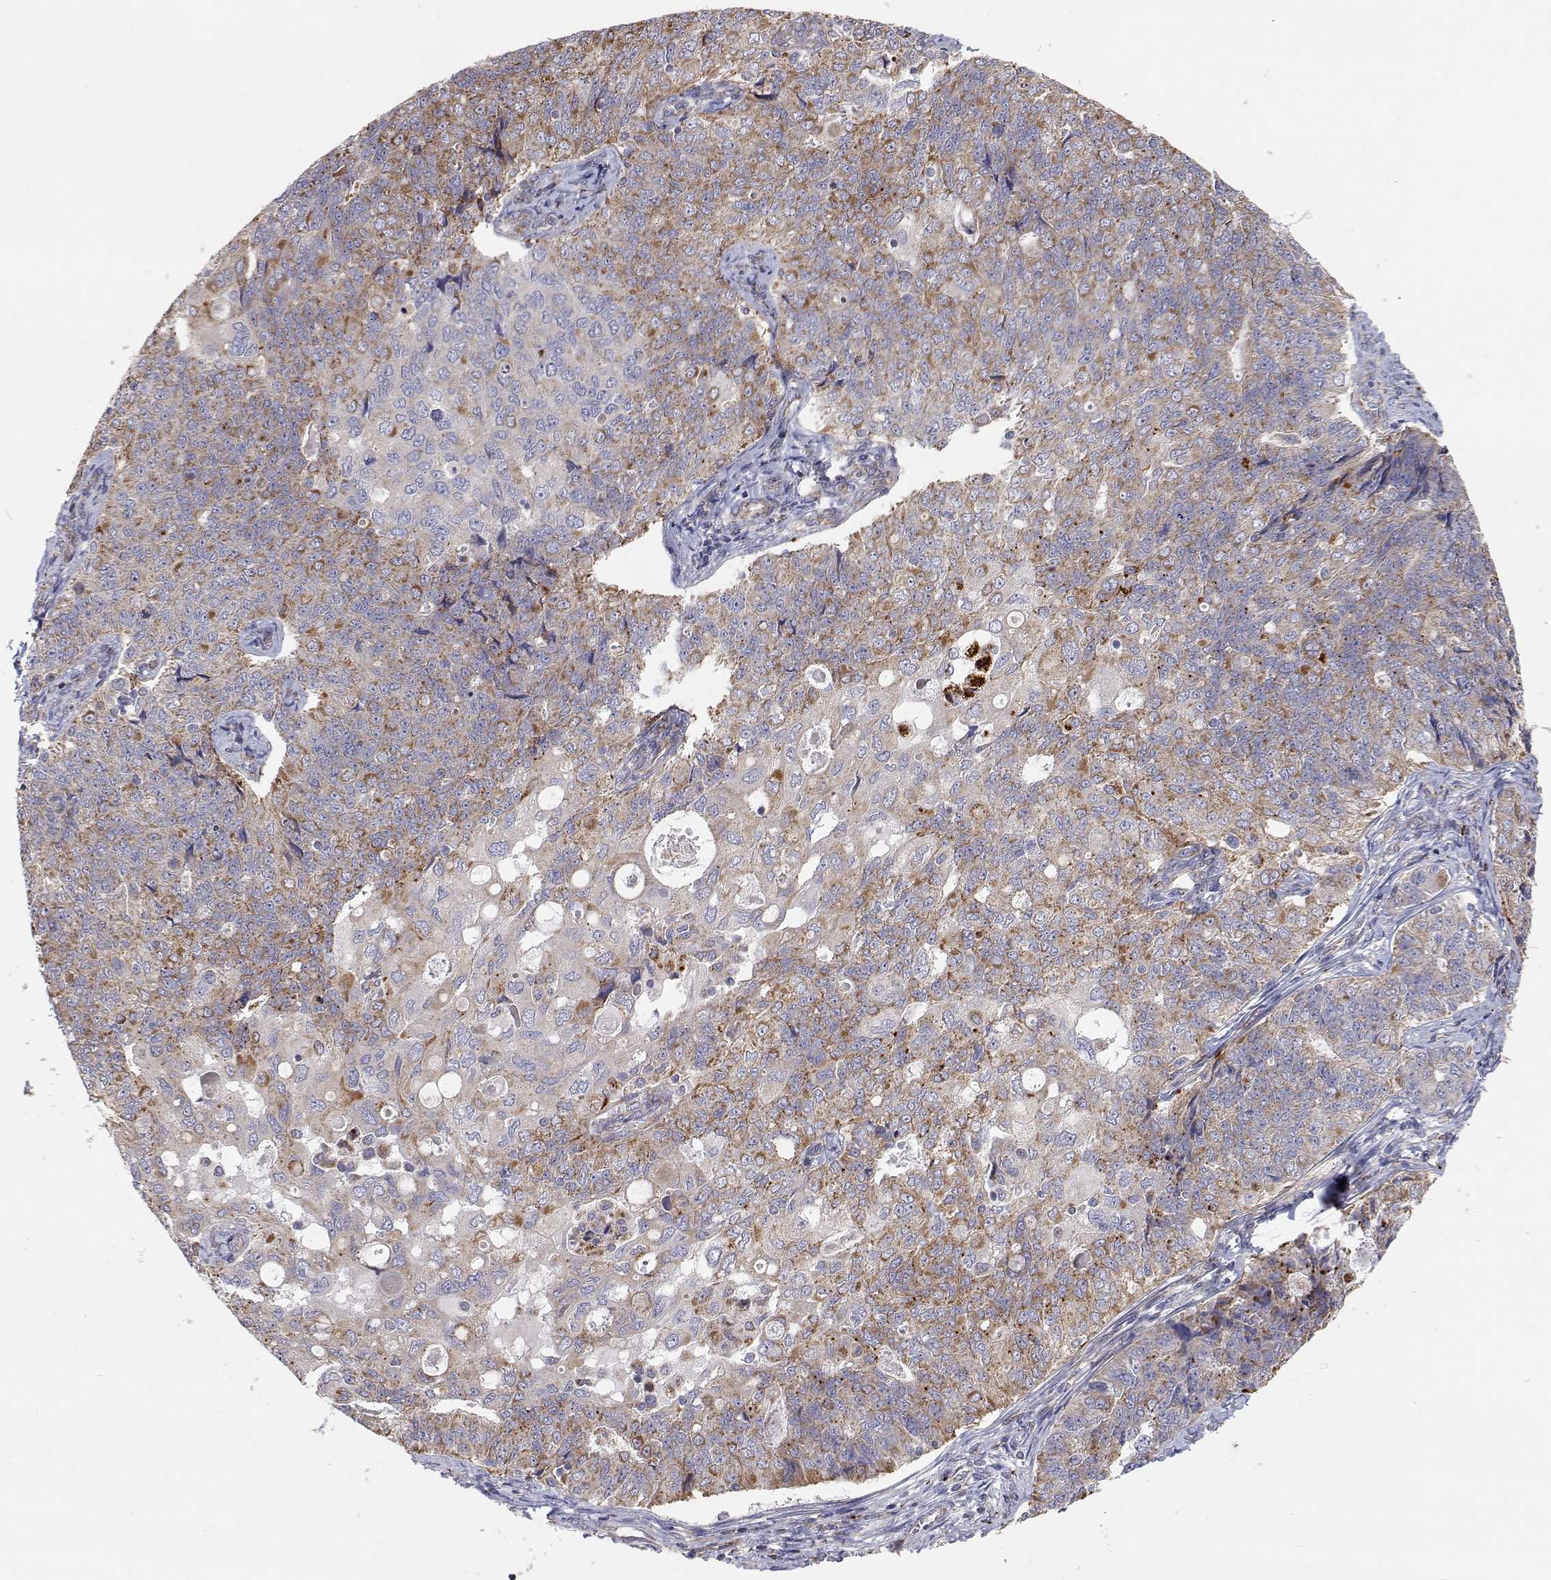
{"staining": {"intensity": "moderate", "quantity": "25%-75%", "location": "cytoplasmic/membranous"}, "tissue": "endometrial cancer", "cell_type": "Tumor cells", "image_type": "cancer", "snomed": [{"axis": "morphology", "description": "Adenocarcinoma, NOS"}, {"axis": "topography", "description": "Endometrium"}], "caption": "Tumor cells display medium levels of moderate cytoplasmic/membranous staining in approximately 25%-75% of cells in human endometrial cancer (adenocarcinoma). (DAB (3,3'-diaminobenzidine) = brown stain, brightfield microscopy at high magnification).", "gene": "SPICE1", "patient": {"sex": "female", "age": 43}}